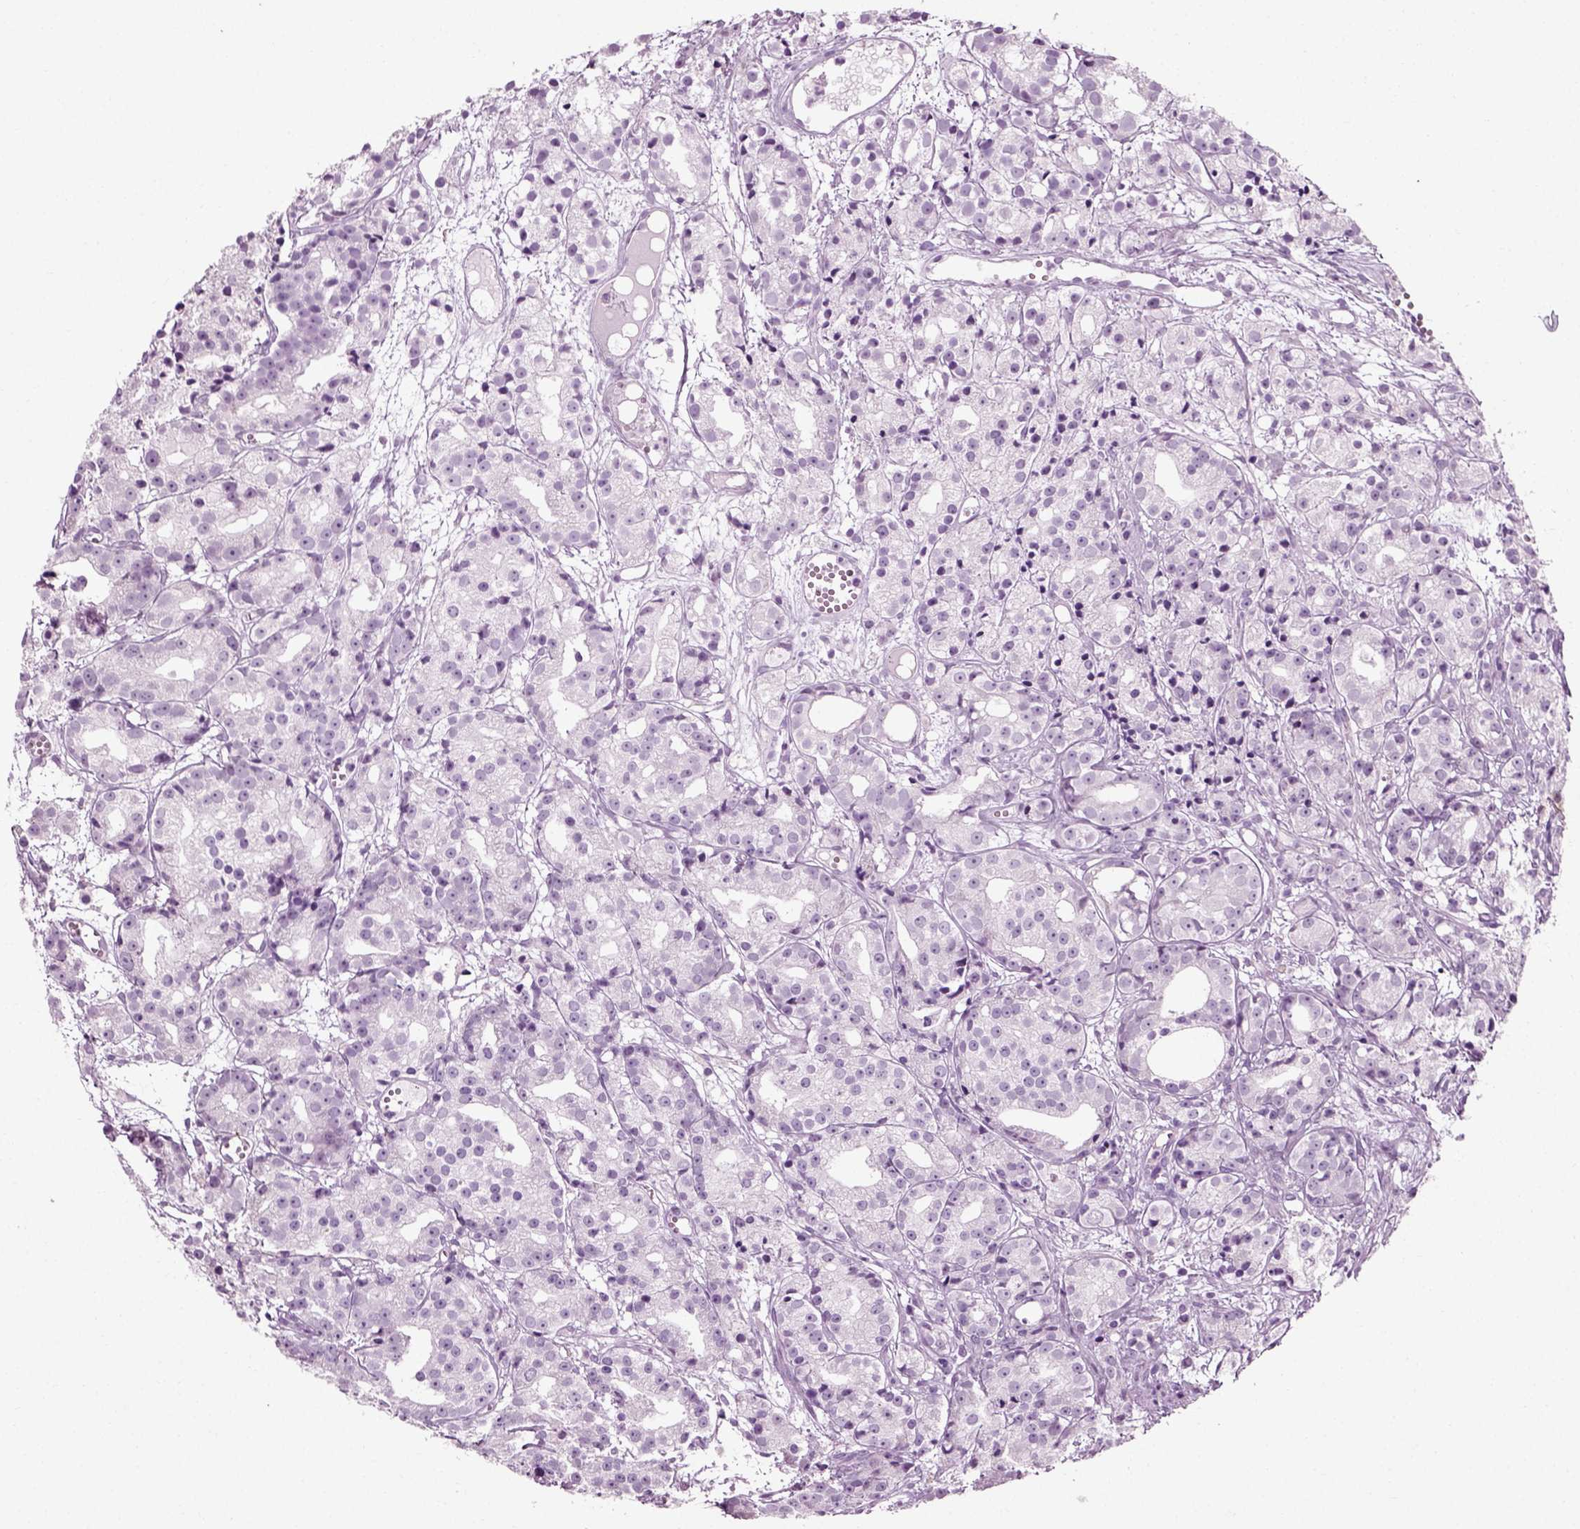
{"staining": {"intensity": "negative", "quantity": "none", "location": "none"}, "tissue": "prostate cancer", "cell_type": "Tumor cells", "image_type": "cancer", "snomed": [{"axis": "morphology", "description": "Adenocarcinoma, Medium grade"}, {"axis": "topography", "description": "Prostate"}], "caption": "The micrograph reveals no staining of tumor cells in prostate adenocarcinoma (medium-grade). (Stains: DAB (3,3'-diaminobenzidine) immunohistochemistry (IHC) with hematoxylin counter stain, Microscopy: brightfield microscopy at high magnification).", "gene": "SLC26A8", "patient": {"sex": "male", "age": 74}}